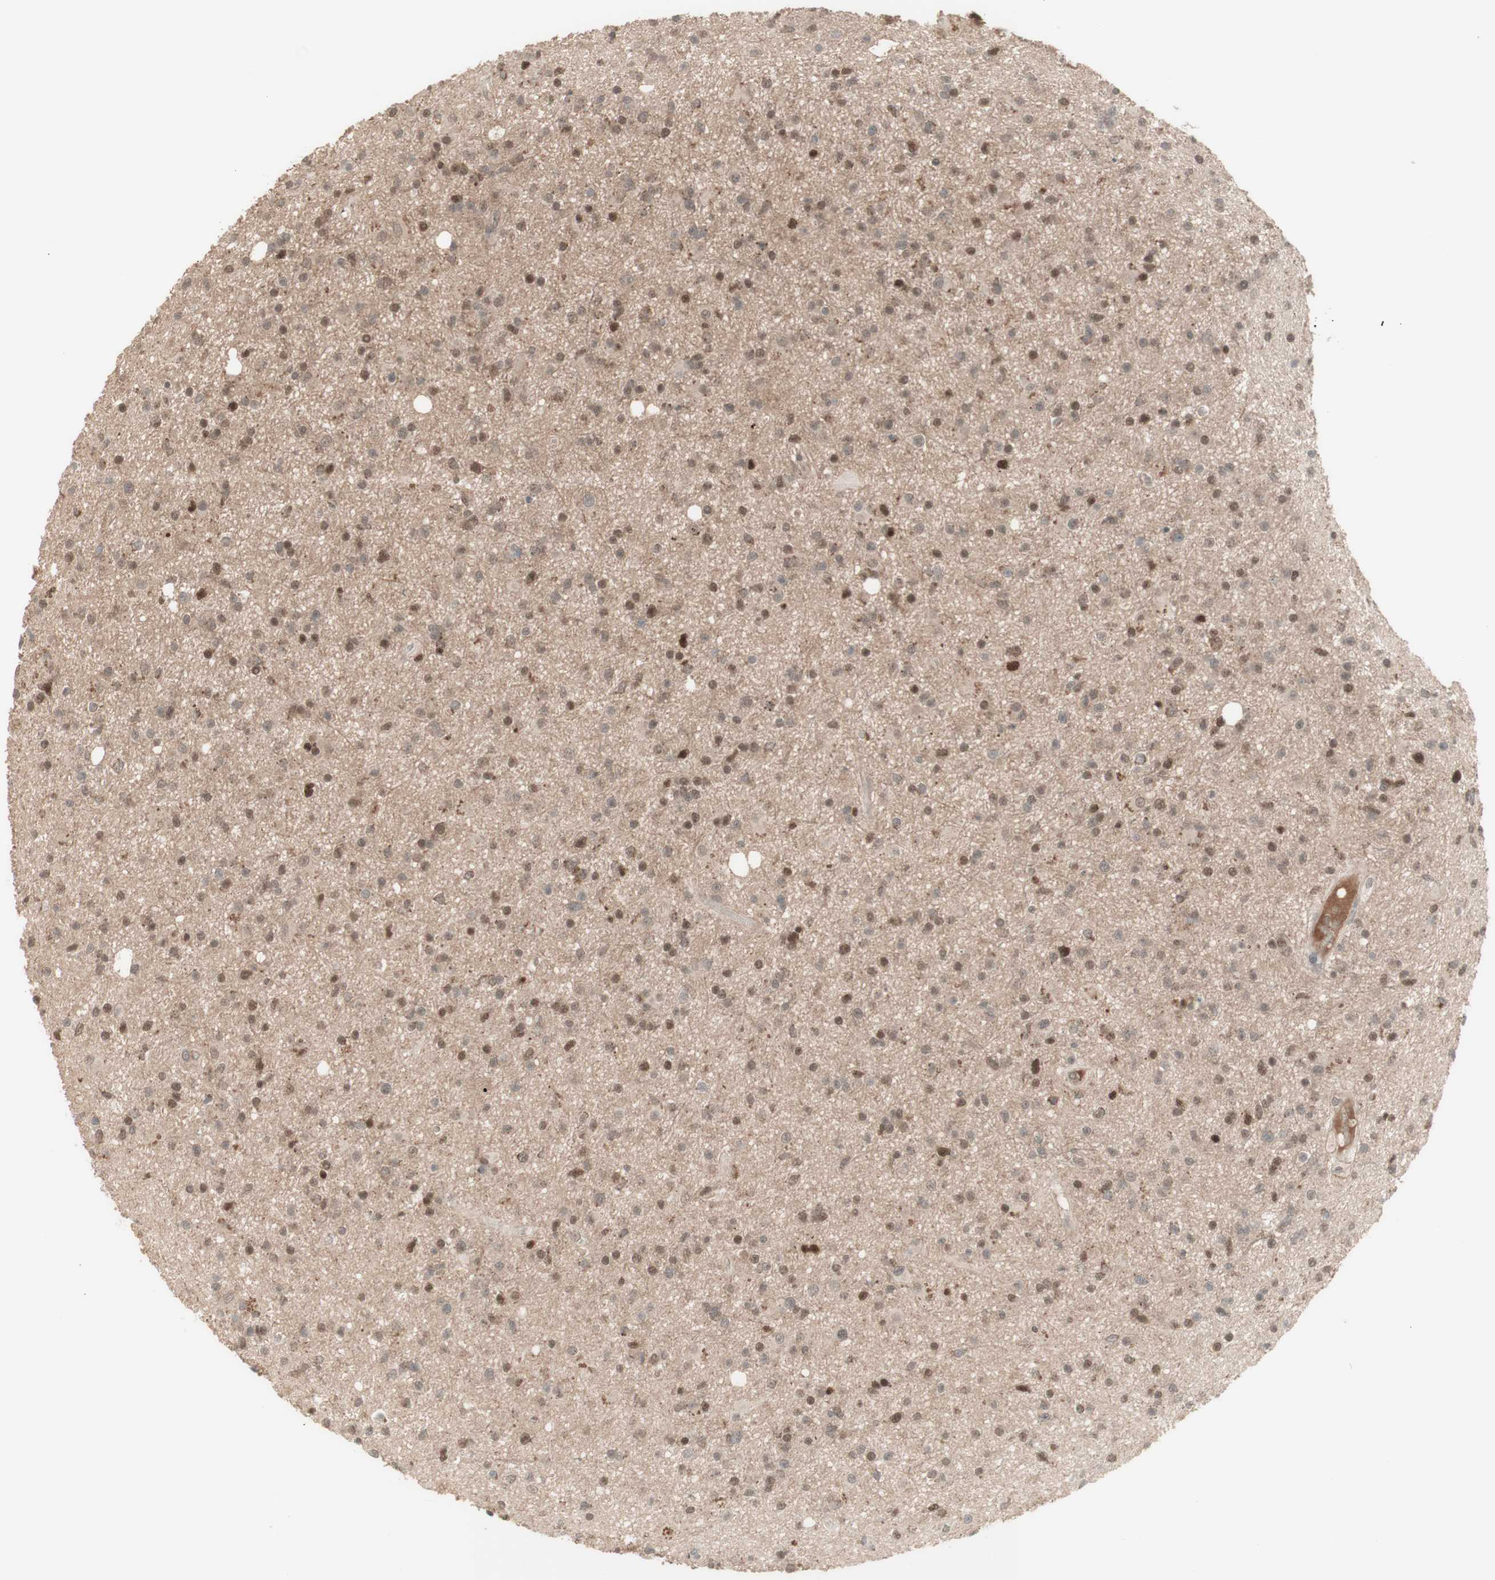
{"staining": {"intensity": "weak", "quantity": "25%-75%", "location": "nuclear"}, "tissue": "glioma", "cell_type": "Tumor cells", "image_type": "cancer", "snomed": [{"axis": "morphology", "description": "Glioma, malignant, High grade"}, {"axis": "topography", "description": "Brain"}], "caption": "Immunohistochemistry of glioma demonstrates low levels of weak nuclear positivity in approximately 25%-75% of tumor cells.", "gene": "MSH6", "patient": {"sex": "male", "age": 33}}